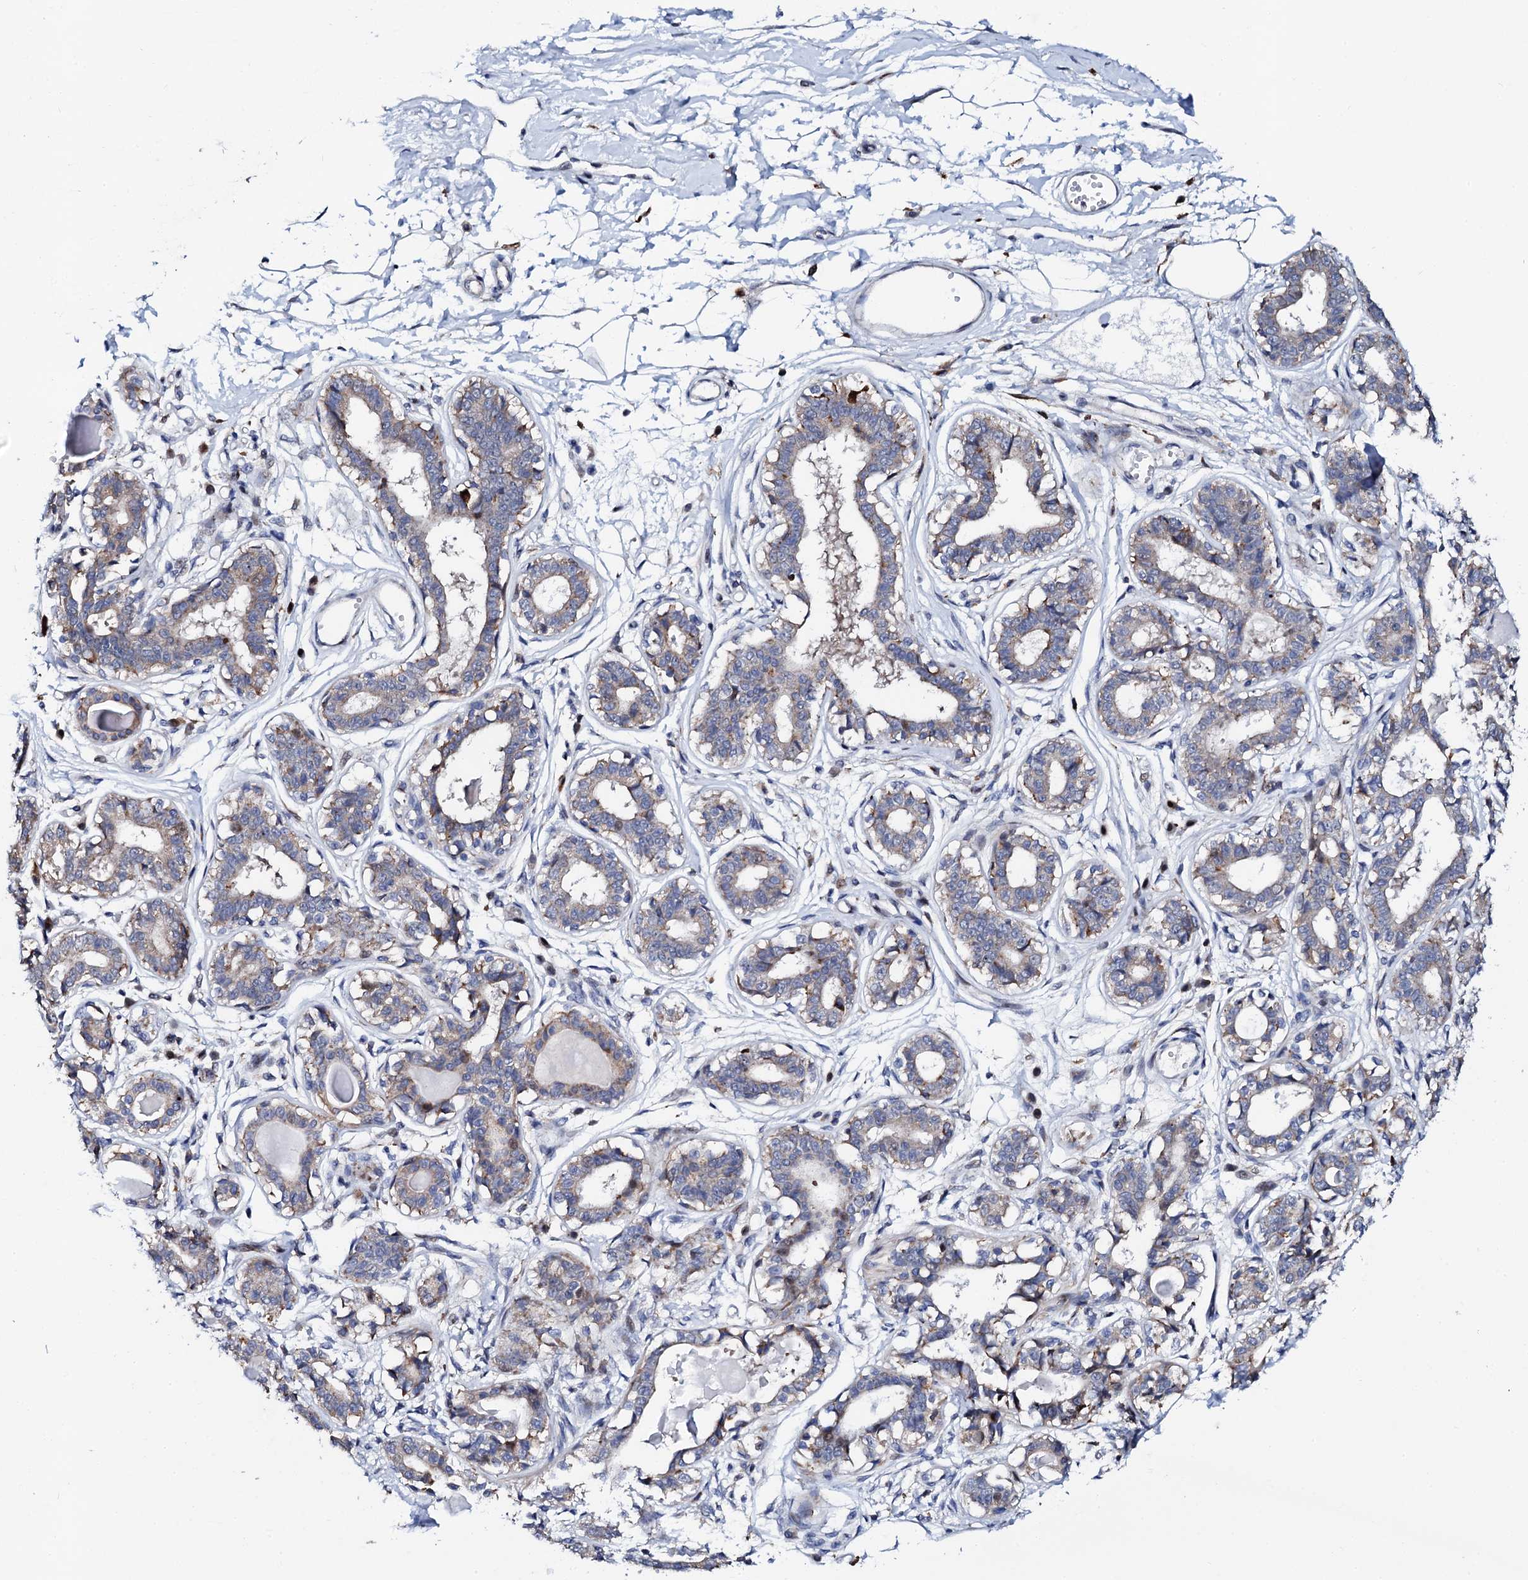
{"staining": {"intensity": "negative", "quantity": "none", "location": "none"}, "tissue": "breast", "cell_type": "Adipocytes", "image_type": "normal", "snomed": [{"axis": "morphology", "description": "Normal tissue, NOS"}, {"axis": "topography", "description": "Breast"}], "caption": "Human breast stained for a protein using immunohistochemistry displays no expression in adipocytes.", "gene": "TCIRG1", "patient": {"sex": "female", "age": 45}}